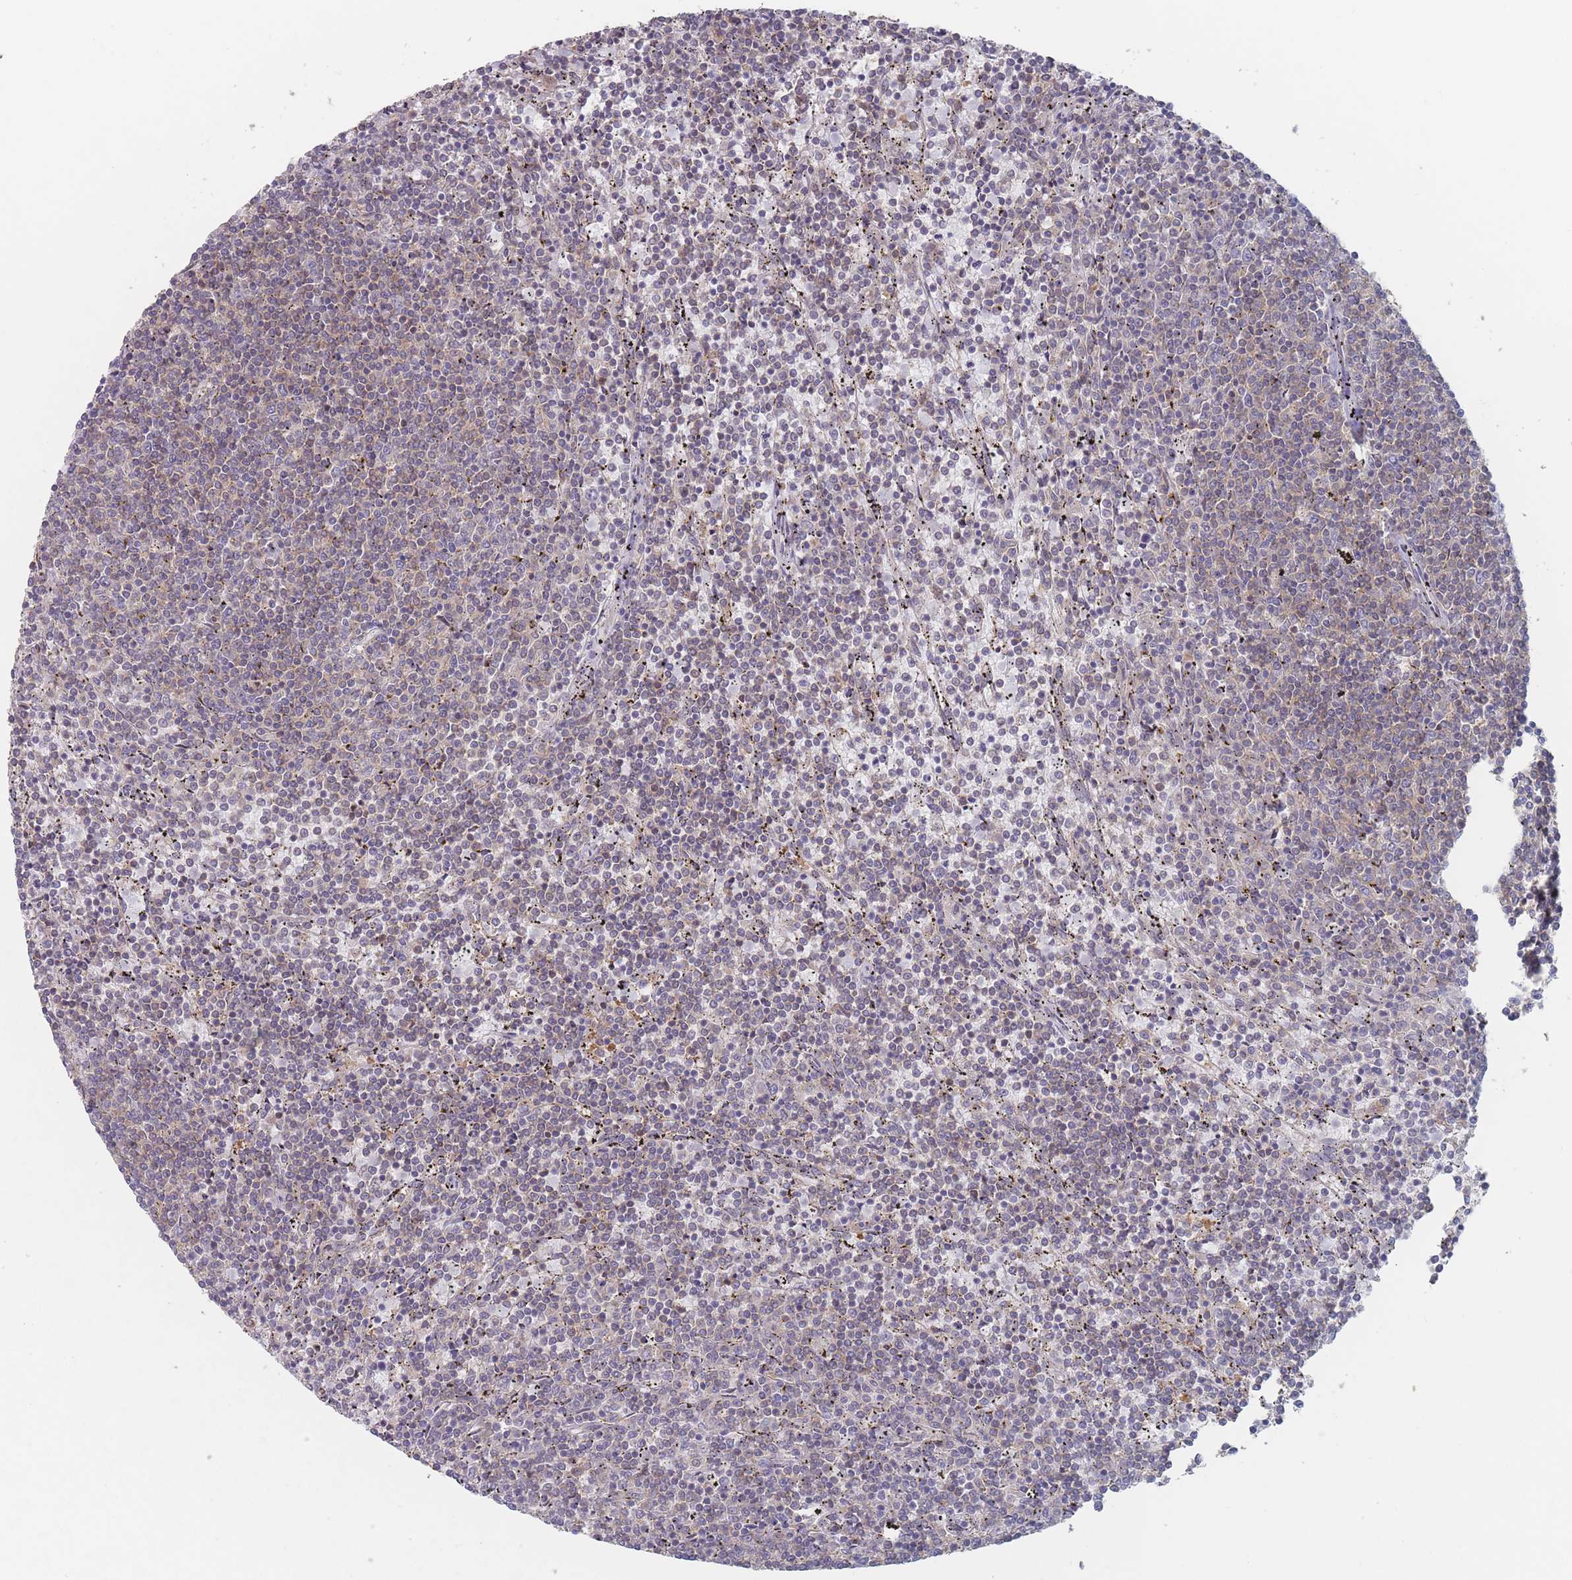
{"staining": {"intensity": "negative", "quantity": "none", "location": "none"}, "tissue": "lymphoma", "cell_type": "Tumor cells", "image_type": "cancer", "snomed": [{"axis": "morphology", "description": "Malignant lymphoma, non-Hodgkin's type, Low grade"}, {"axis": "topography", "description": "Spleen"}], "caption": "Human malignant lymphoma, non-Hodgkin's type (low-grade) stained for a protein using immunohistochemistry (IHC) reveals no staining in tumor cells.", "gene": "EFCC1", "patient": {"sex": "female", "age": 50}}